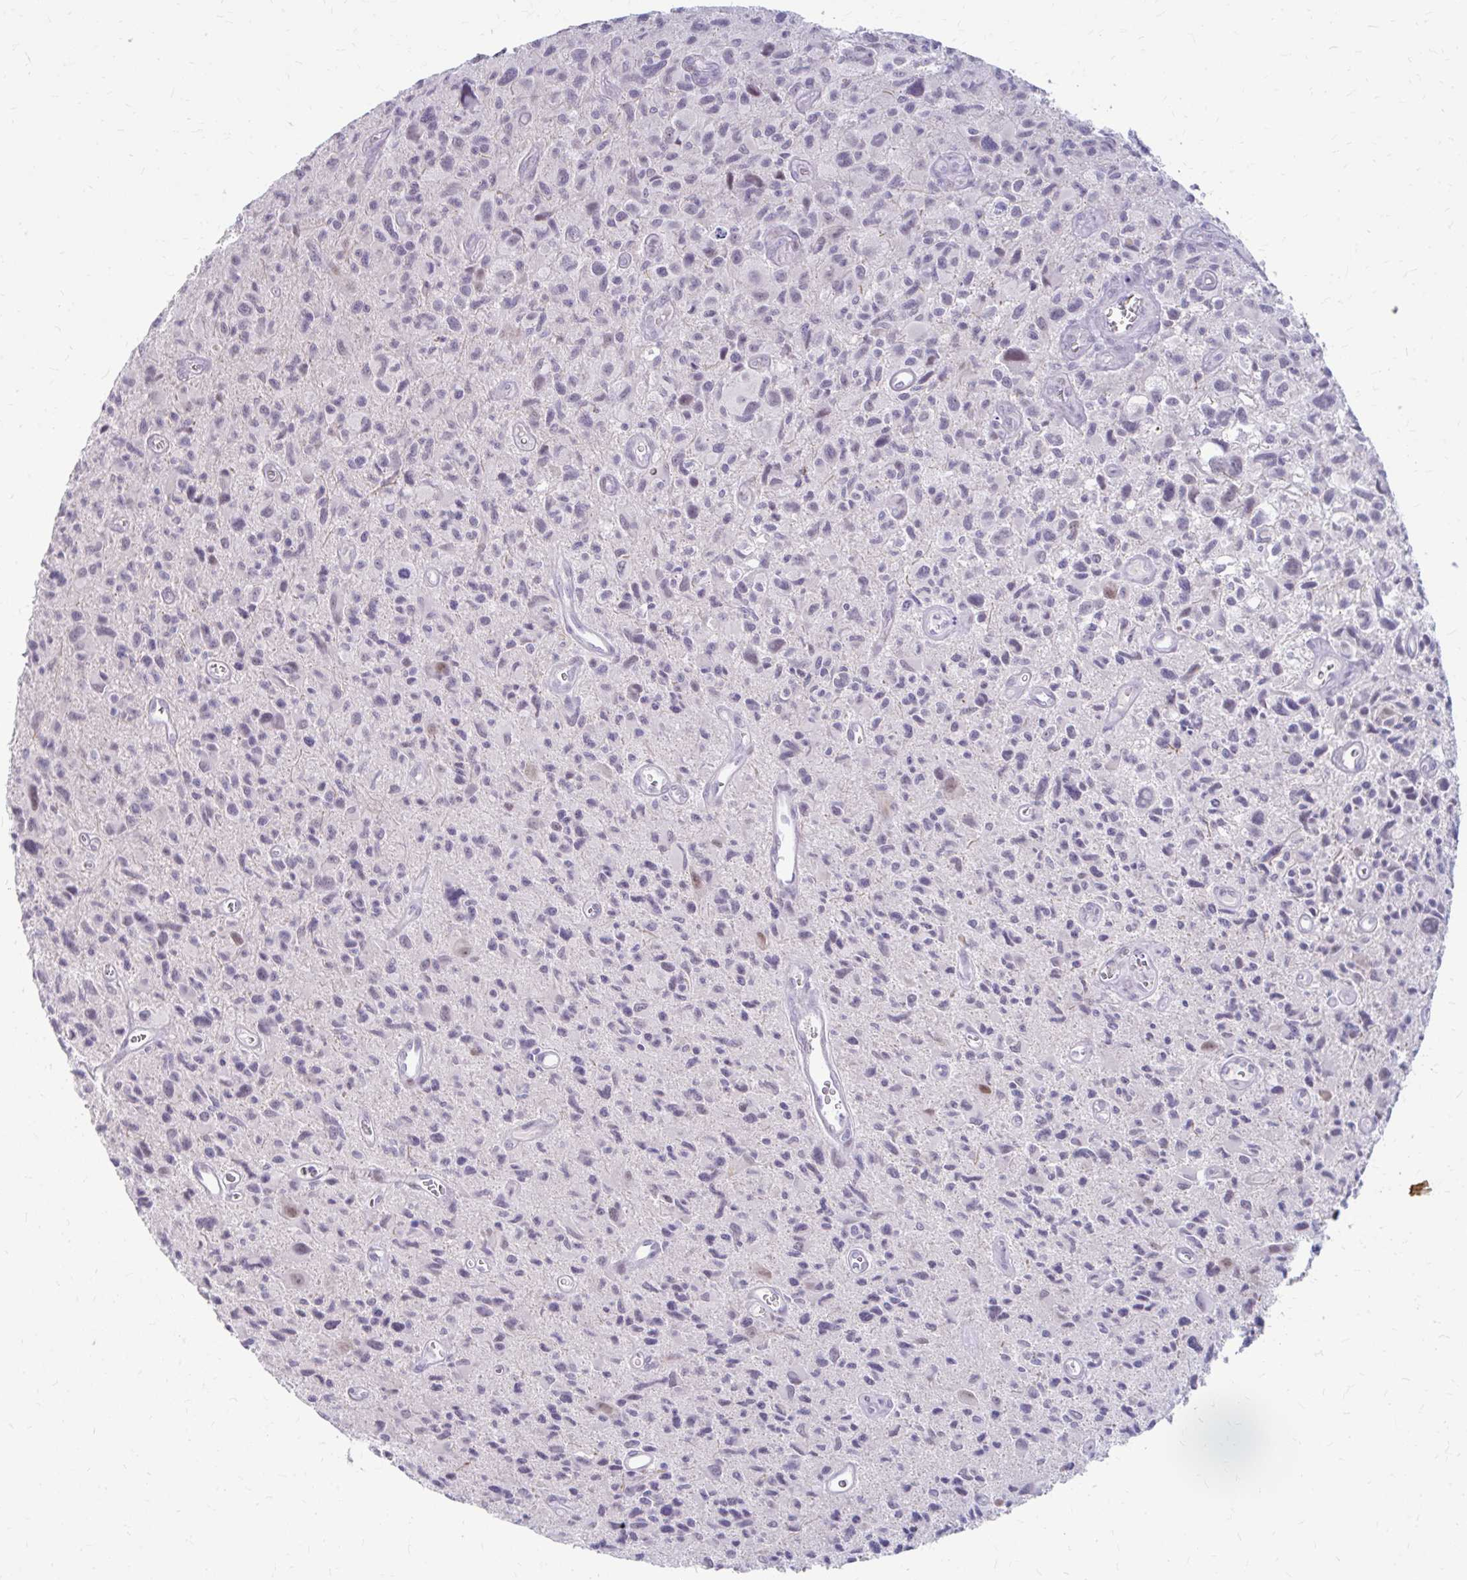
{"staining": {"intensity": "negative", "quantity": "none", "location": "none"}, "tissue": "glioma", "cell_type": "Tumor cells", "image_type": "cancer", "snomed": [{"axis": "morphology", "description": "Glioma, malignant, High grade"}, {"axis": "topography", "description": "Brain"}], "caption": "Histopathology image shows no protein expression in tumor cells of glioma tissue. (Stains: DAB (3,3'-diaminobenzidine) IHC with hematoxylin counter stain, Microscopy: brightfield microscopy at high magnification).", "gene": "RGS16", "patient": {"sex": "male", "age": 76}}